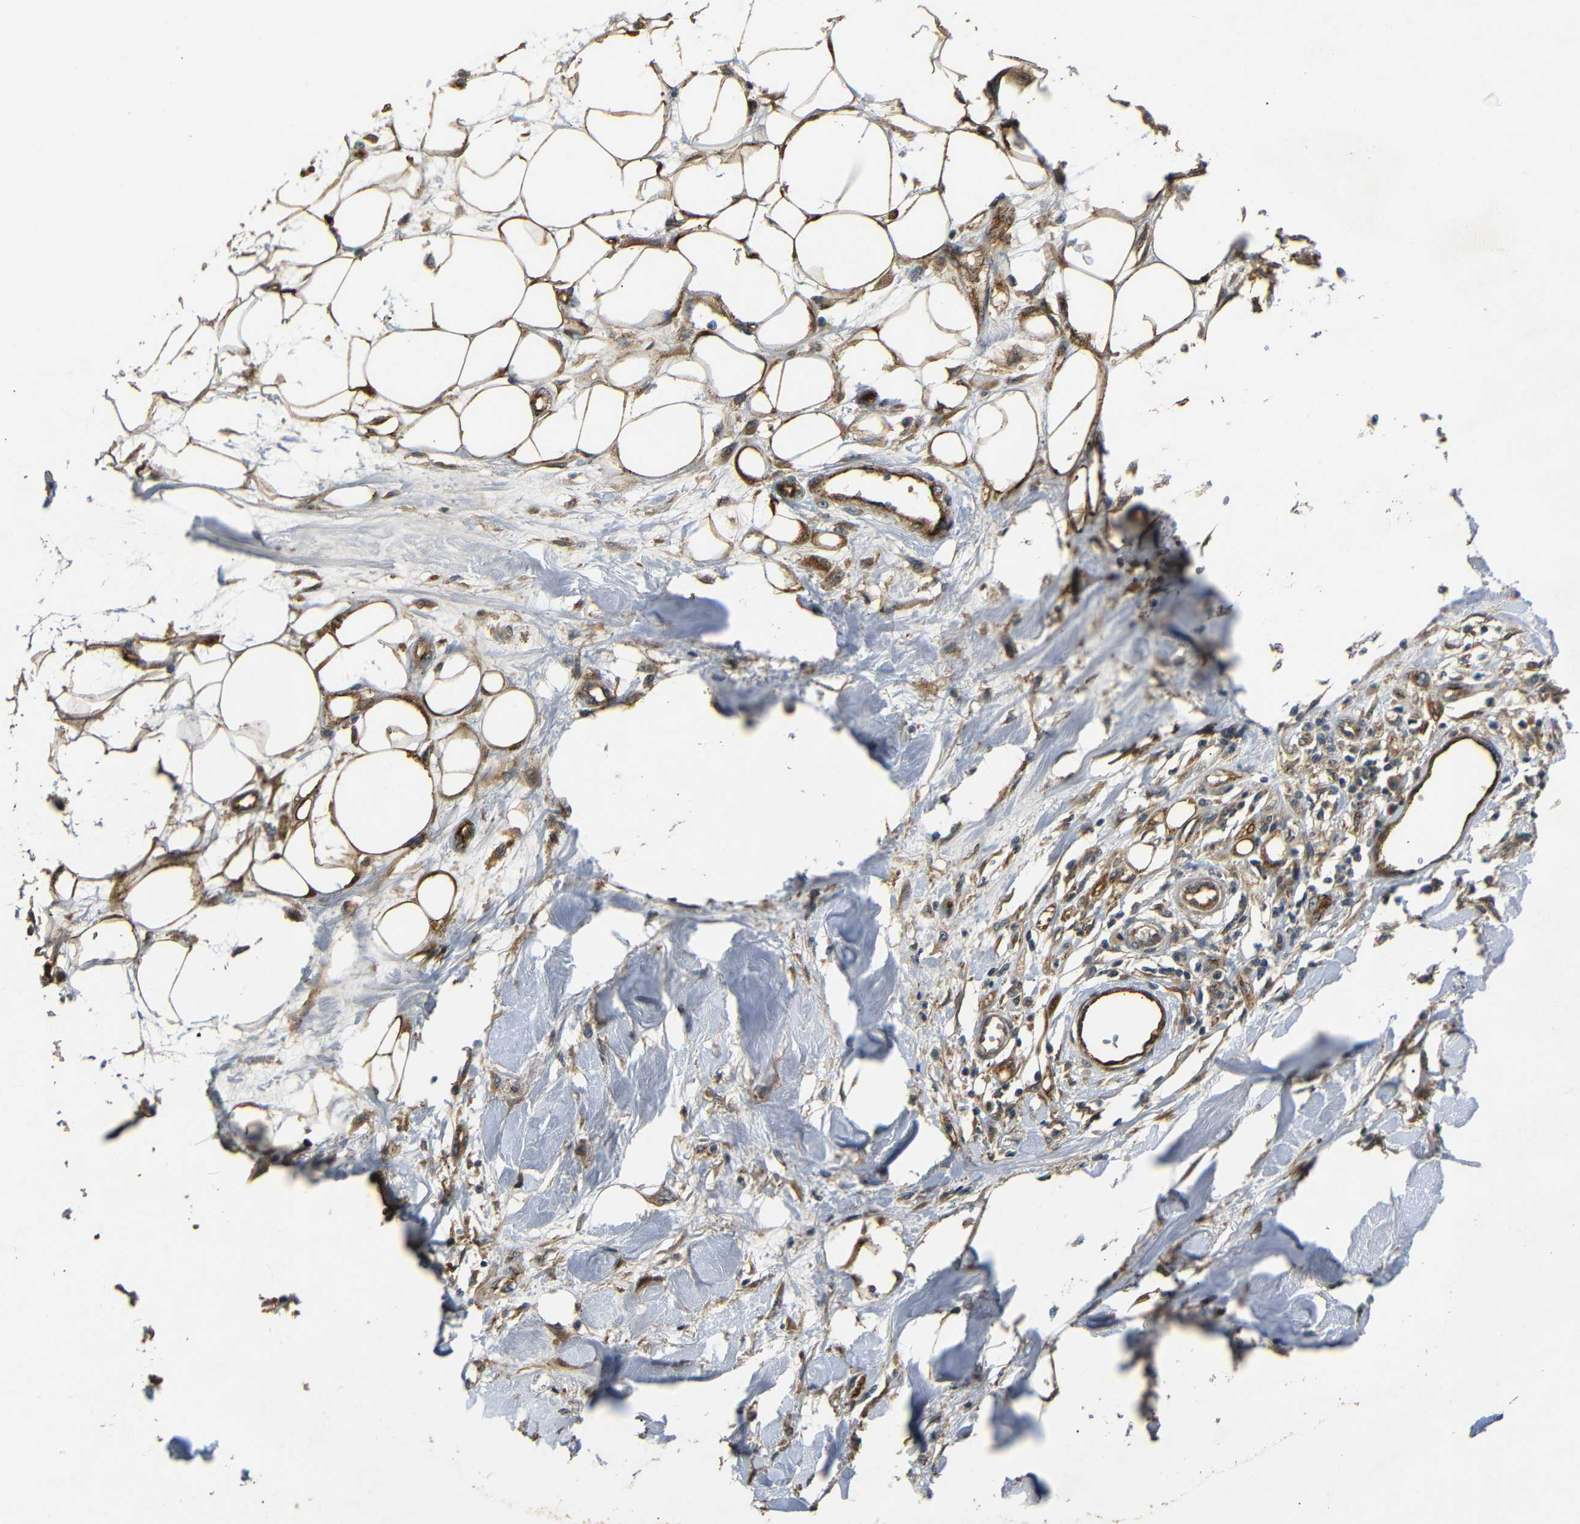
{"staining": {"intensity": "moderate", "quantity": "25%-75%", "location": "cytoplasmic/membranous"}, "tissue": "adipose tissue", "cell_type": "Adipocytes", "image_type": "normal", "snomed": [{"axis": "morphology", "description": "Normal tissue, NOS"}, {"axis": "morphology", "description": "Squamous cell carcinoma, NOS"}, {"axis": "topography", "description": "Skin"}, {"axis": "topography", "description": "Peripheral nerve tissue"}], "caption": "The immunohistochemical stain shows moderate cytoplasmic/membranous positivity in adipocytes of unremarkable adipose tissue. (brown staining indicates protein expression, while blue staining denotes nuclei).", "gene": "ATP7A", "patient": {"sex": "male", "age": 83}}